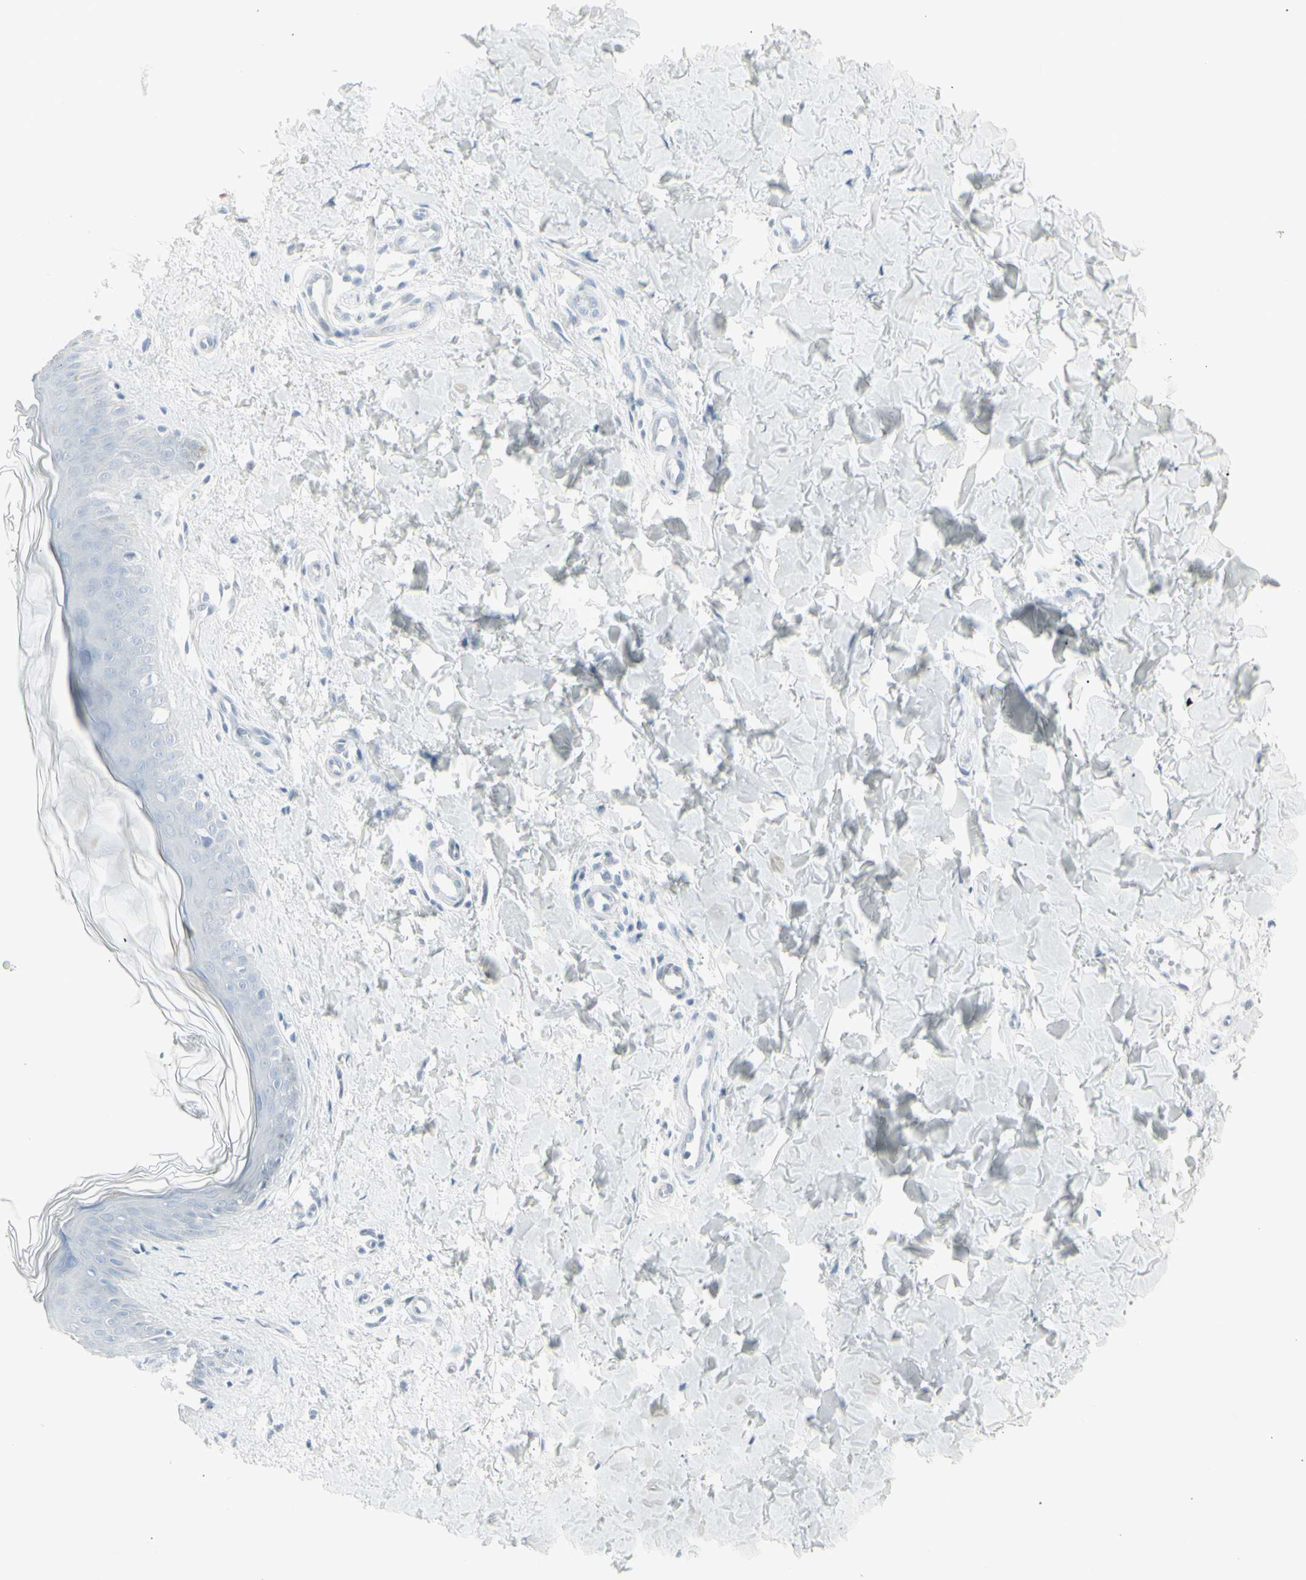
{"staining": {"intensity": "negative", "quantity": "none", "location": "none"}, "tissue": "skin", "cell_type": "Fibroblasts", "image_type": "normal", "snomed": [{"axis": "morphology", "description": "Normal tissue, NOS"}, {"axis": "topography", "description": "Skin"}], "caption": "This is an IHC image of benign human skin. There is no expression in fibroblasts.", "gene": "YBX2", "patient": {"sex": "female", "age": 41}}